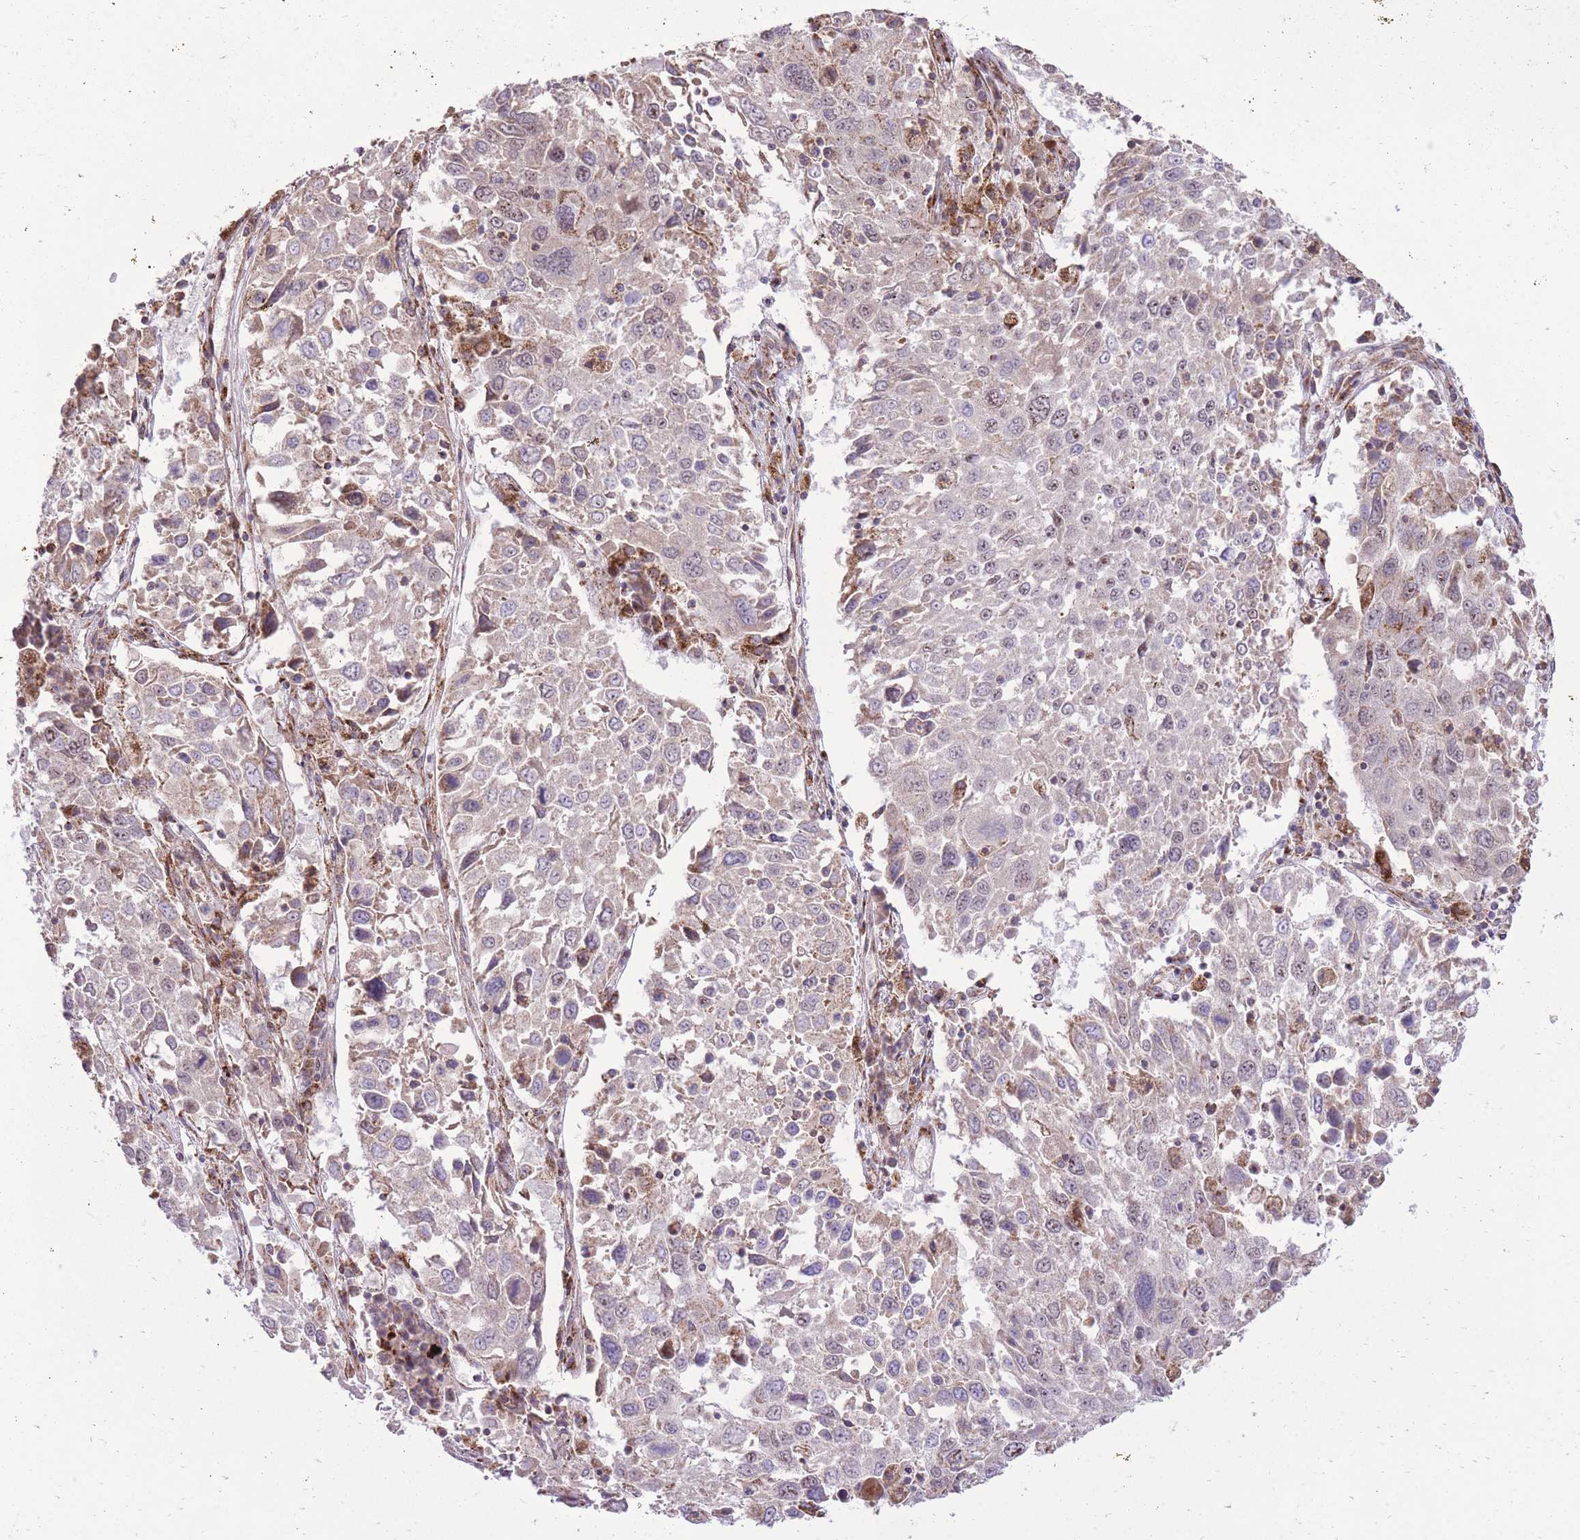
{"staining": {"intensity": "negative", "quantity": "none", "location": "none"}, "tissue": "lung cancer", "cell_type": "Tumor cells", "image_type": "cancer", "snomed": [{"axis": "morphology", "description": "Squamous cell carcinoma, NOS"}, {"axis": "topography", "description": "Lung"}], "caption": "DAB immunohistochemical staining of lung cancer (squamous cell carcinoma) demonstrates no significant staining in tumor cells. (Brightfield microscopy of DAB immunohistochemistry (IHC) at high magnification).", "gene": "SLC4A4", "patient": {"sex": "male", "age": 65}}